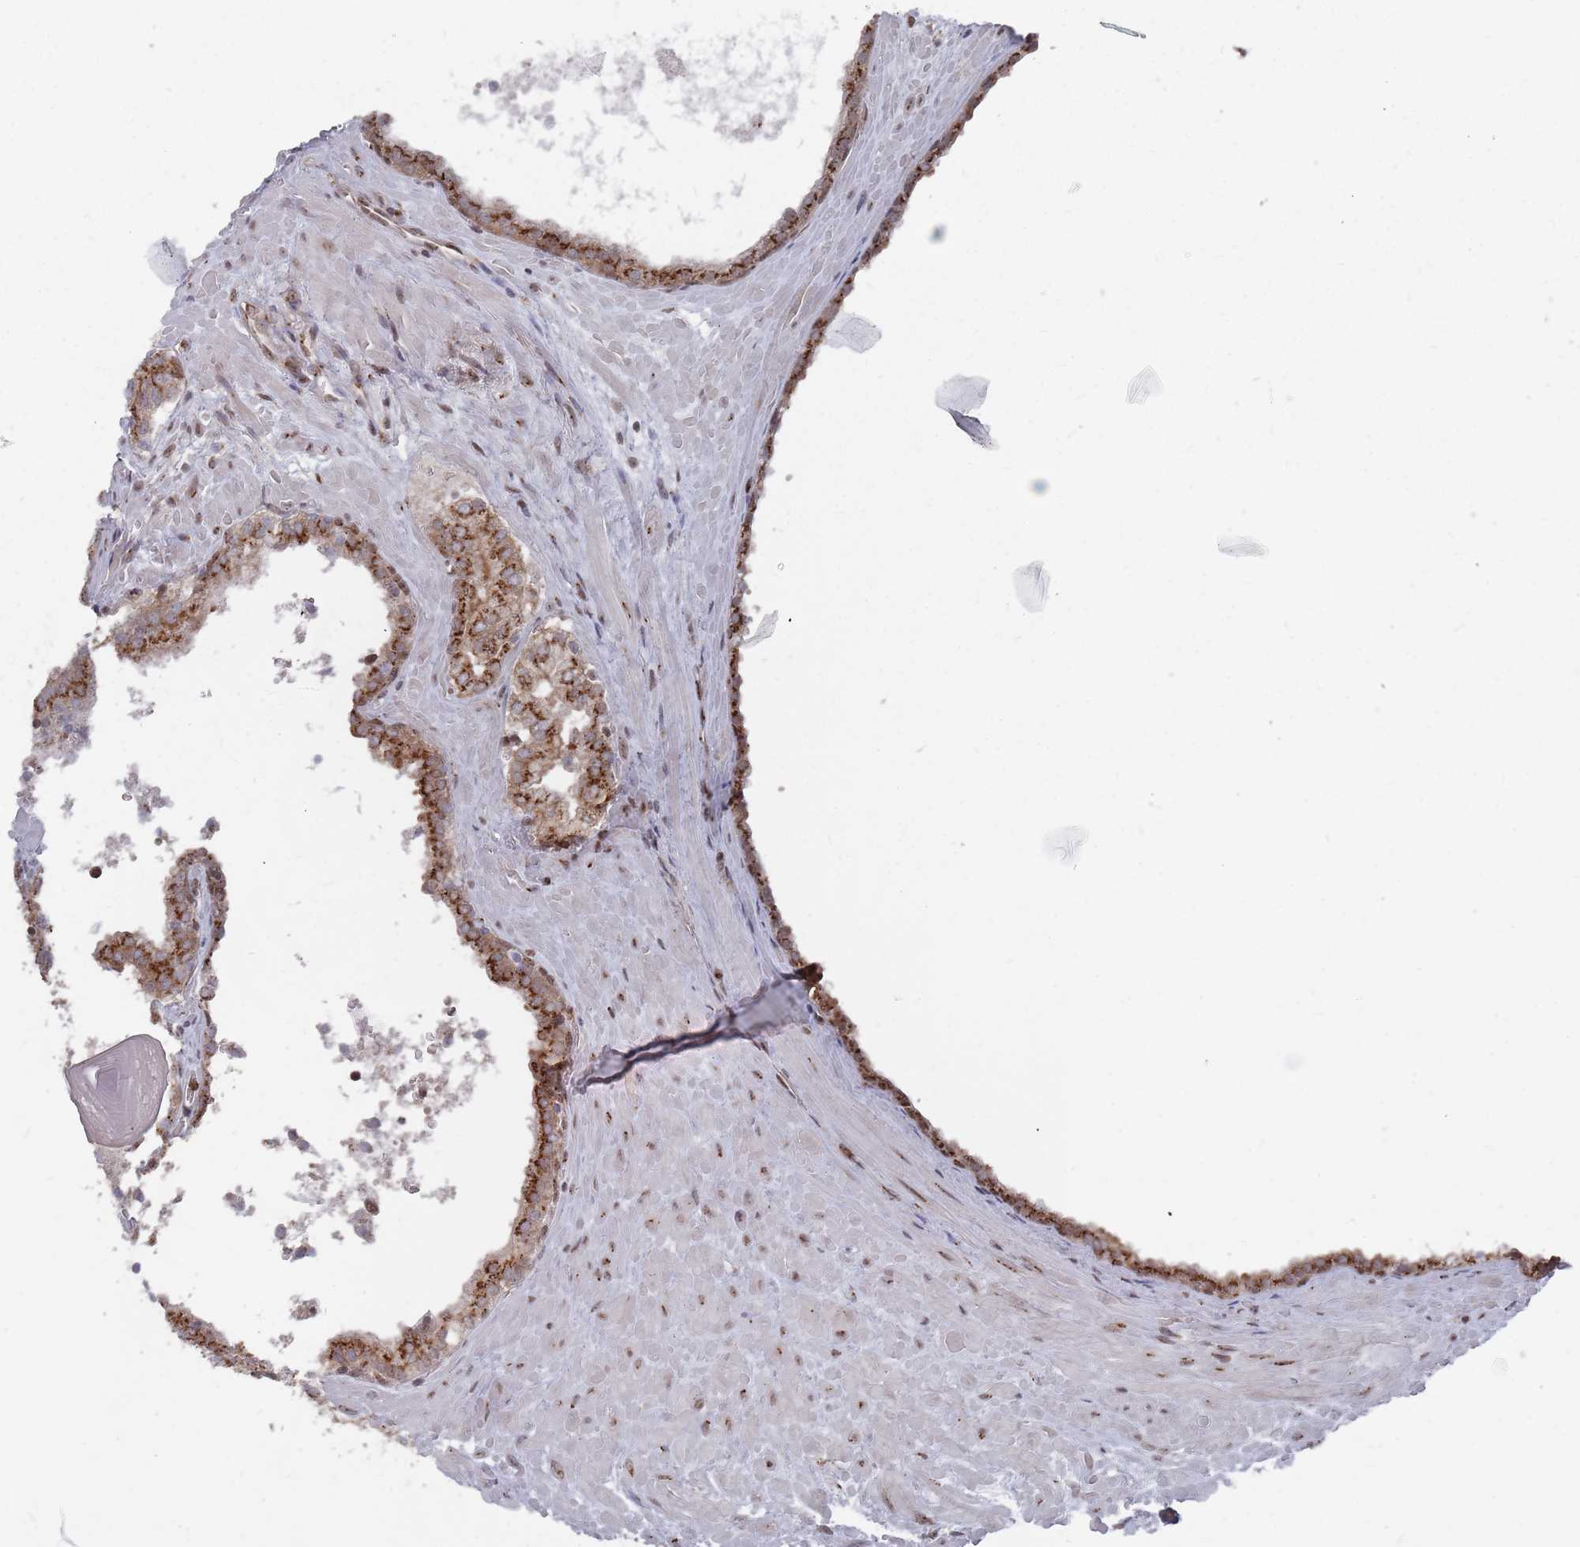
{"staining": {"intensity": "strong", "quantity": ">75%", "location": "cytoplasmic/membranous"}, "tissue": "prostate cancer", "cell_type": "Tumor cells", "image_type": "cancer", "snomed": [{"axis": "morphology", "description": "Adenocarcinoma, High grade"}, {"axis": "topography", "description": "Prostate"}], "caption": "An IHC histopathology image of tumor tissue is shown. Protein staining in brown shows strong cytoplasmic/membranous positivity in adenocarcinoma (high-grade) (prostate) within tumor cells.", "gene": "FMO4", "patient": {"sex": "male", "age": 66}}